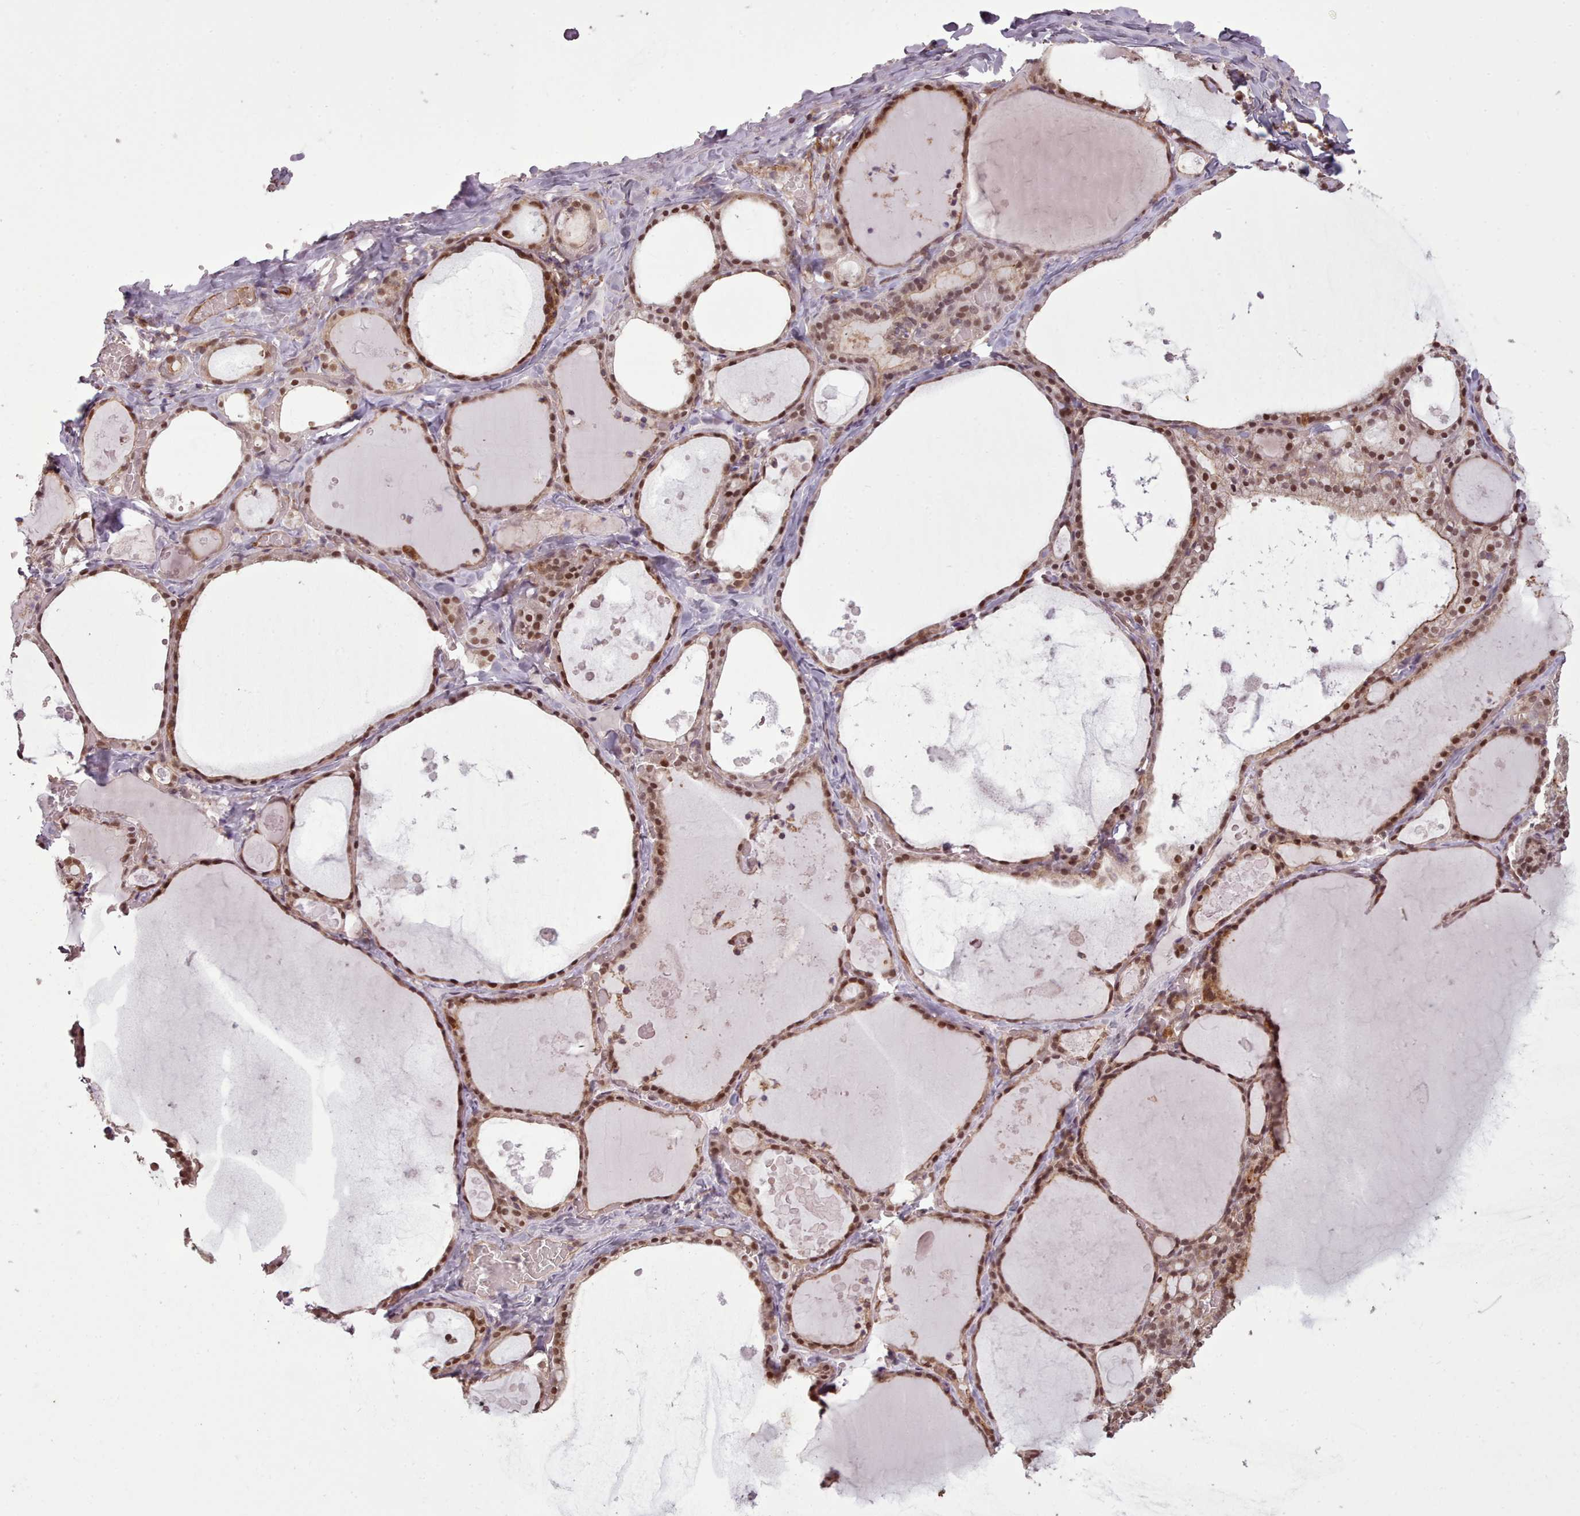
{"staining": {"intensity": "moderate", "quantity": ">75%", "location": "nuclear"}, "tissue": "thyroid gland", "cell_type": "Glandular cells", "image_type": "normal", "snomed": [{"axis": "morphology", "description": "Normal tissue, NOS"}, {"axis": "topography", "description": "Thyroid gland"}], "caption": "Immunohistochemistry (IHC) of unremarkable thyroid gland shows medium levels of moderate nuclear staining in about >75% of glandular cells. Using DAB (3,3'-diaminobenzidine) (brown) and hematoxylin (blue) stains, captured at high magnification using brightfield microscopy.", "gene": "ZMYM4", "patient": {"sex": "male", "age": 56}}